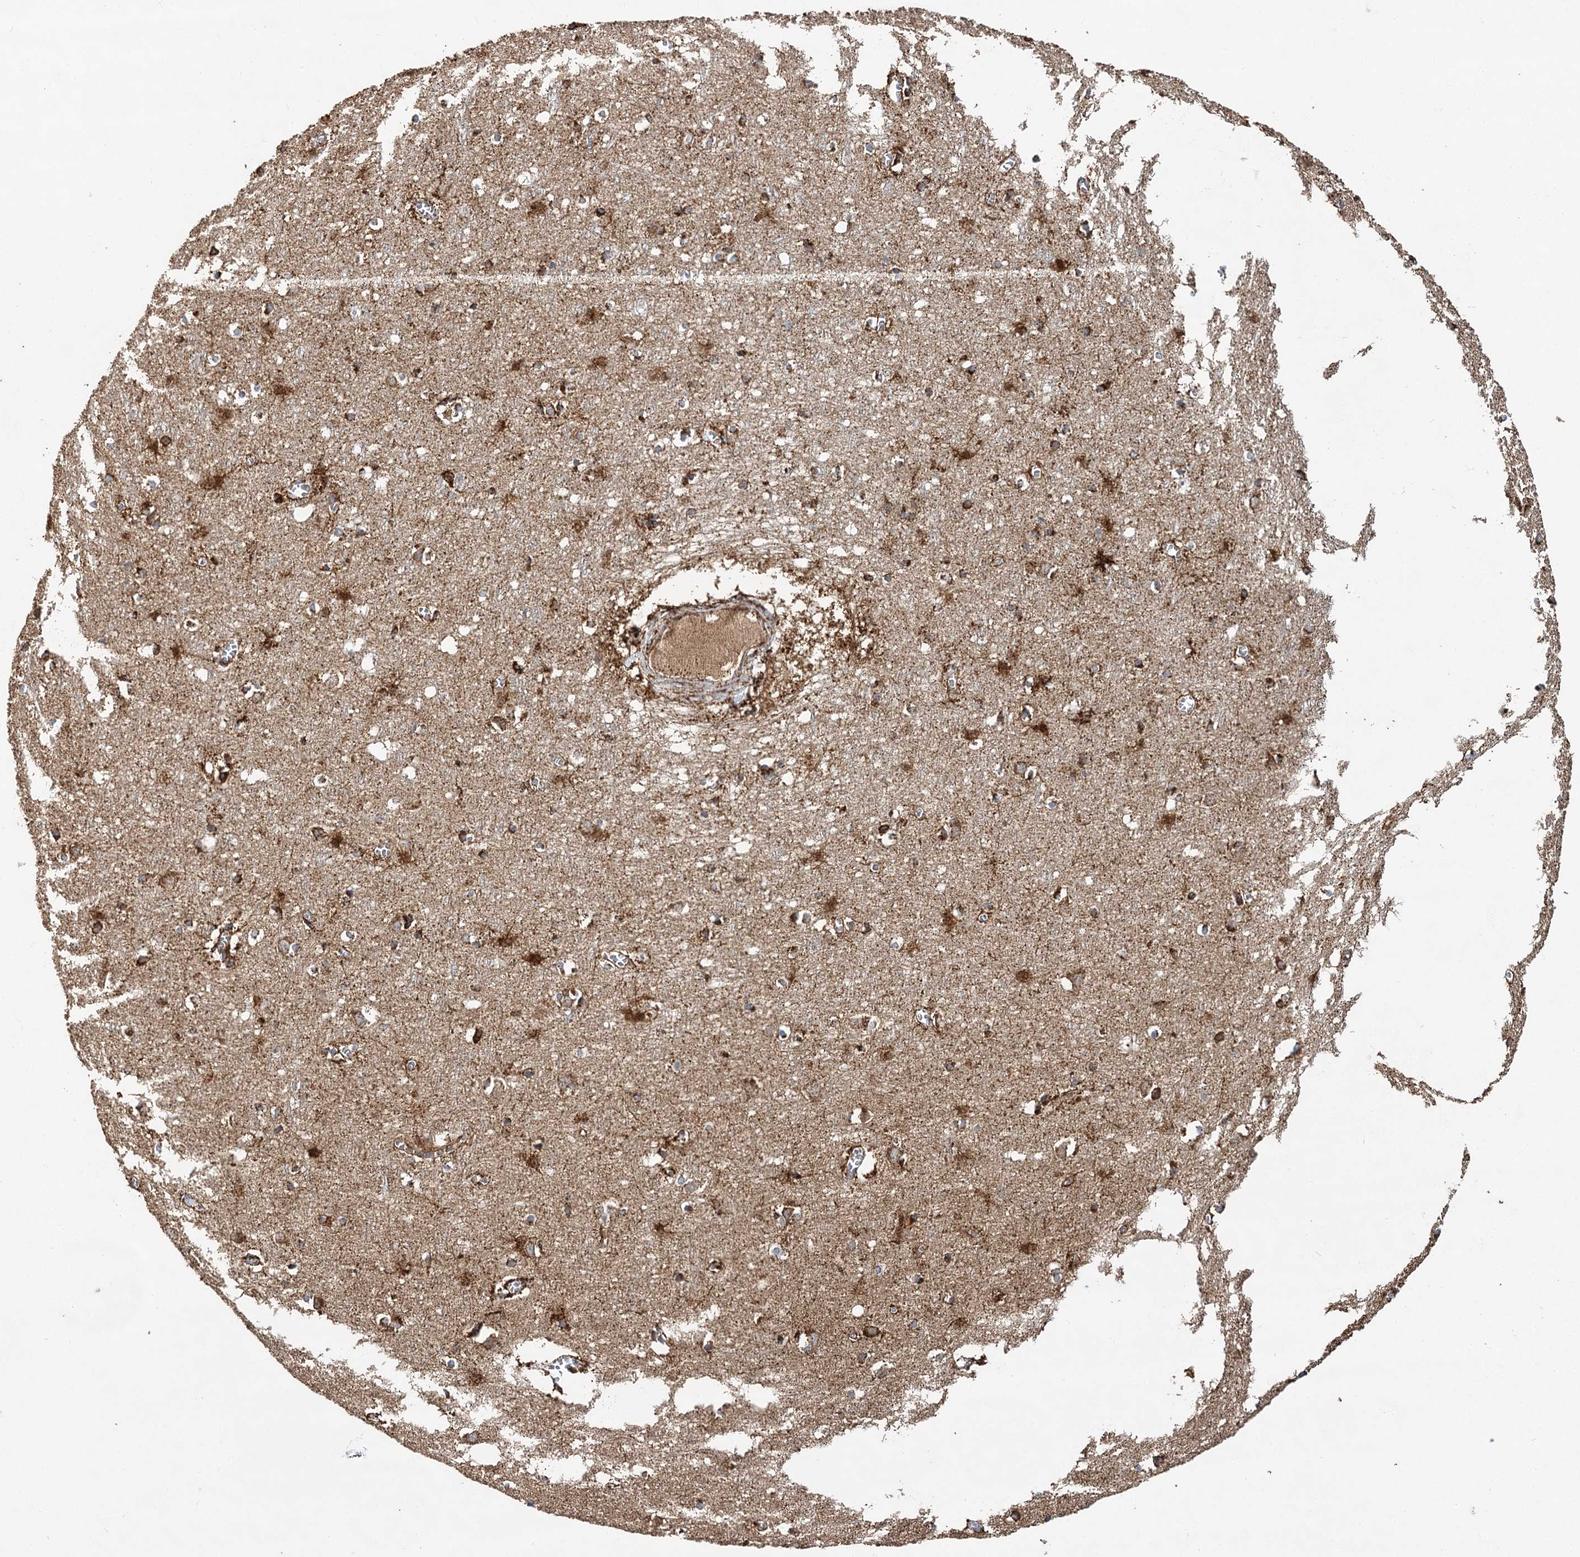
{"staining": {"intensity": "moderate", "quantity": ">75%", "location": "cytoplasmic/membranous"}, "tissue": "cerebral cortex", "cell_type": "Endothelial cells", "image_type": "normal", "snomed": [{"axis": "morphology", "description": "Normal tissue, NOS"}, {"axis": "topography", "description": "Cerebral cortex"}], "caption": "The photomicrograph shows immunohistochemical staining of benign cerebral cortex. There is moderate cytoplasmic/membranous staining is seen in about >75% of endothelial cells. Nuclei are stained in blue.", "gene": "NADK2", "patient": {"sex": "female", "age": 64}}